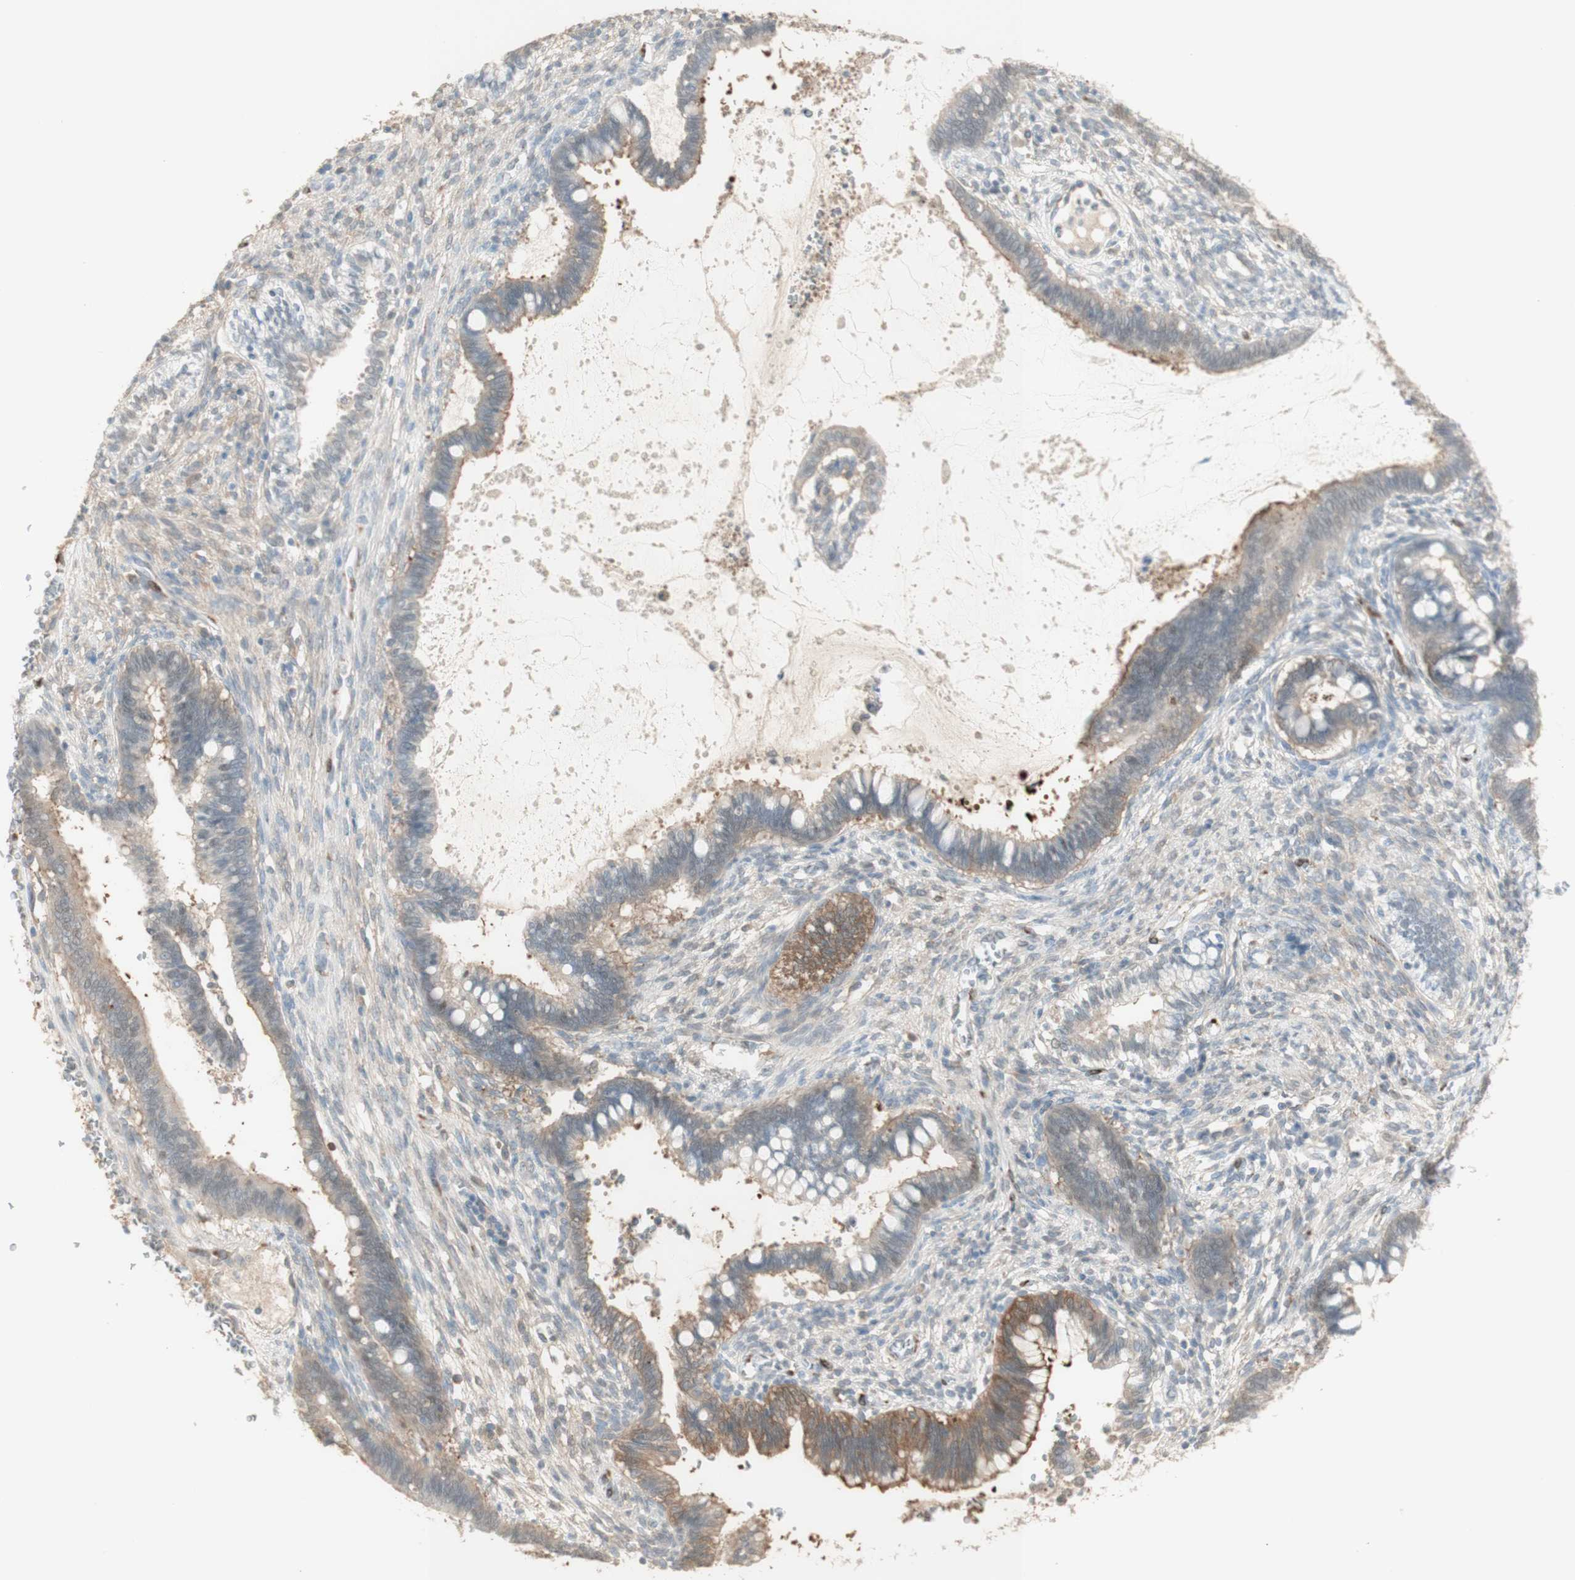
{"staining": {"intensity": "weak", "quantity": "25%-75%", "location": "cytoplasmic/membranous"}, "tissue": "cervical cancer", "cell_type": "Tumor cells", "image_type": "cancer", "snomed": [{"axis": "morphology", "description": "Adenocarcinoma, NOS"}, {"axis": "topography", "description": "Cervix"}], "caption": "Immunohistochemical staining of adenocarcinoma (cervical) demonstrates weak cytoplasmic/membranous protein positivity in about 25%-75% of tumor cells.", "gene": "MUC3A", "patient": {"sex": "female", "age": 44}}